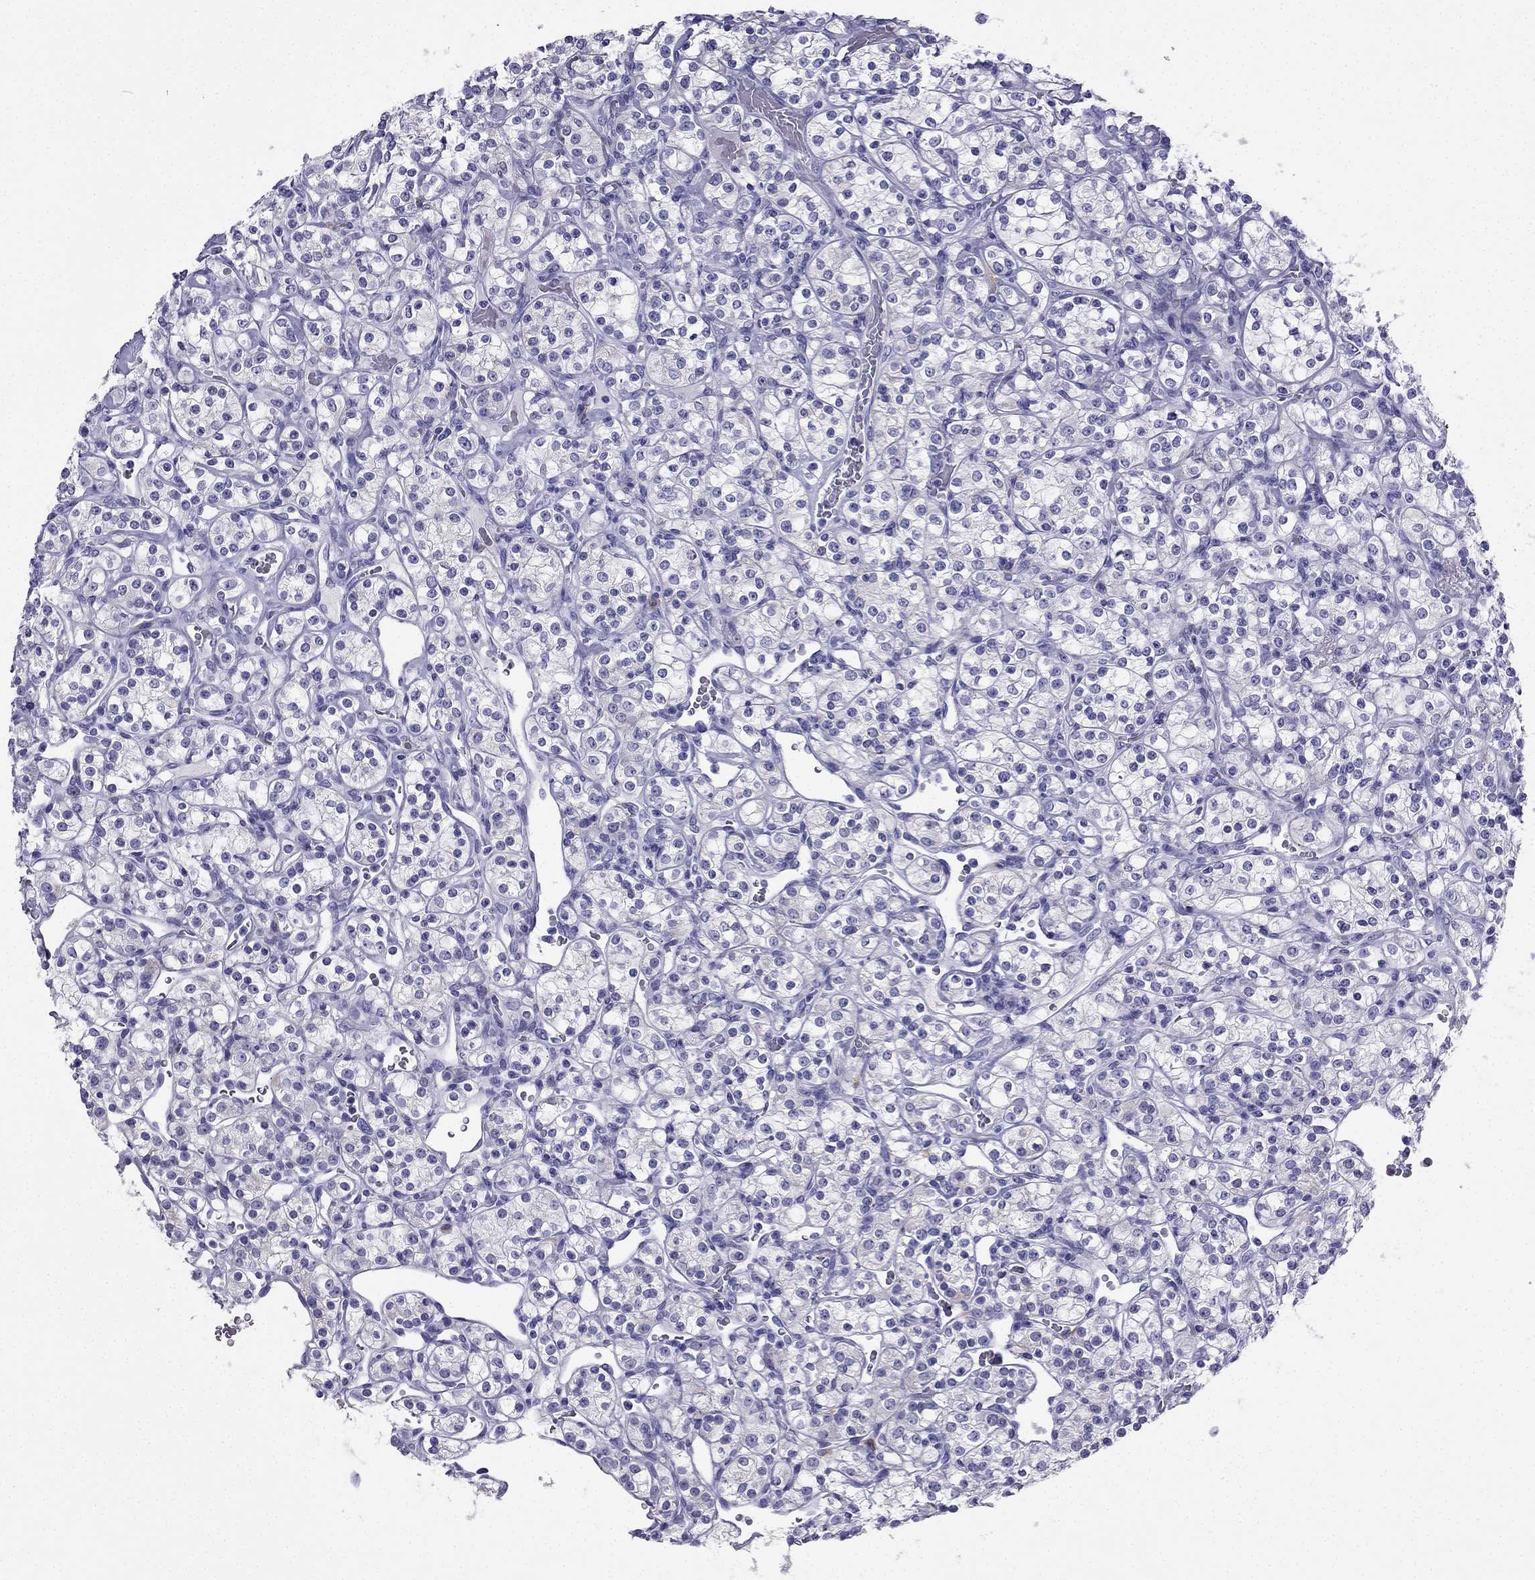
{"staining": {"intensity": "negative", "quantity": "none", "location": "none"}, "tissue": "renal cancer", "cell_type": "Tumor cells", "image_type": "cancer", "snomed": [{"axis": "morphology", "description": "Adenocarcinoma, NOS"}, {"axis": "topography", "description": "Kidney"}], "caption": "A histopathology image of human renal cancer is negative for staining in tumor cells.", "gene": "SLC18A2", "patient": {"sex": "male", "age": 77}}